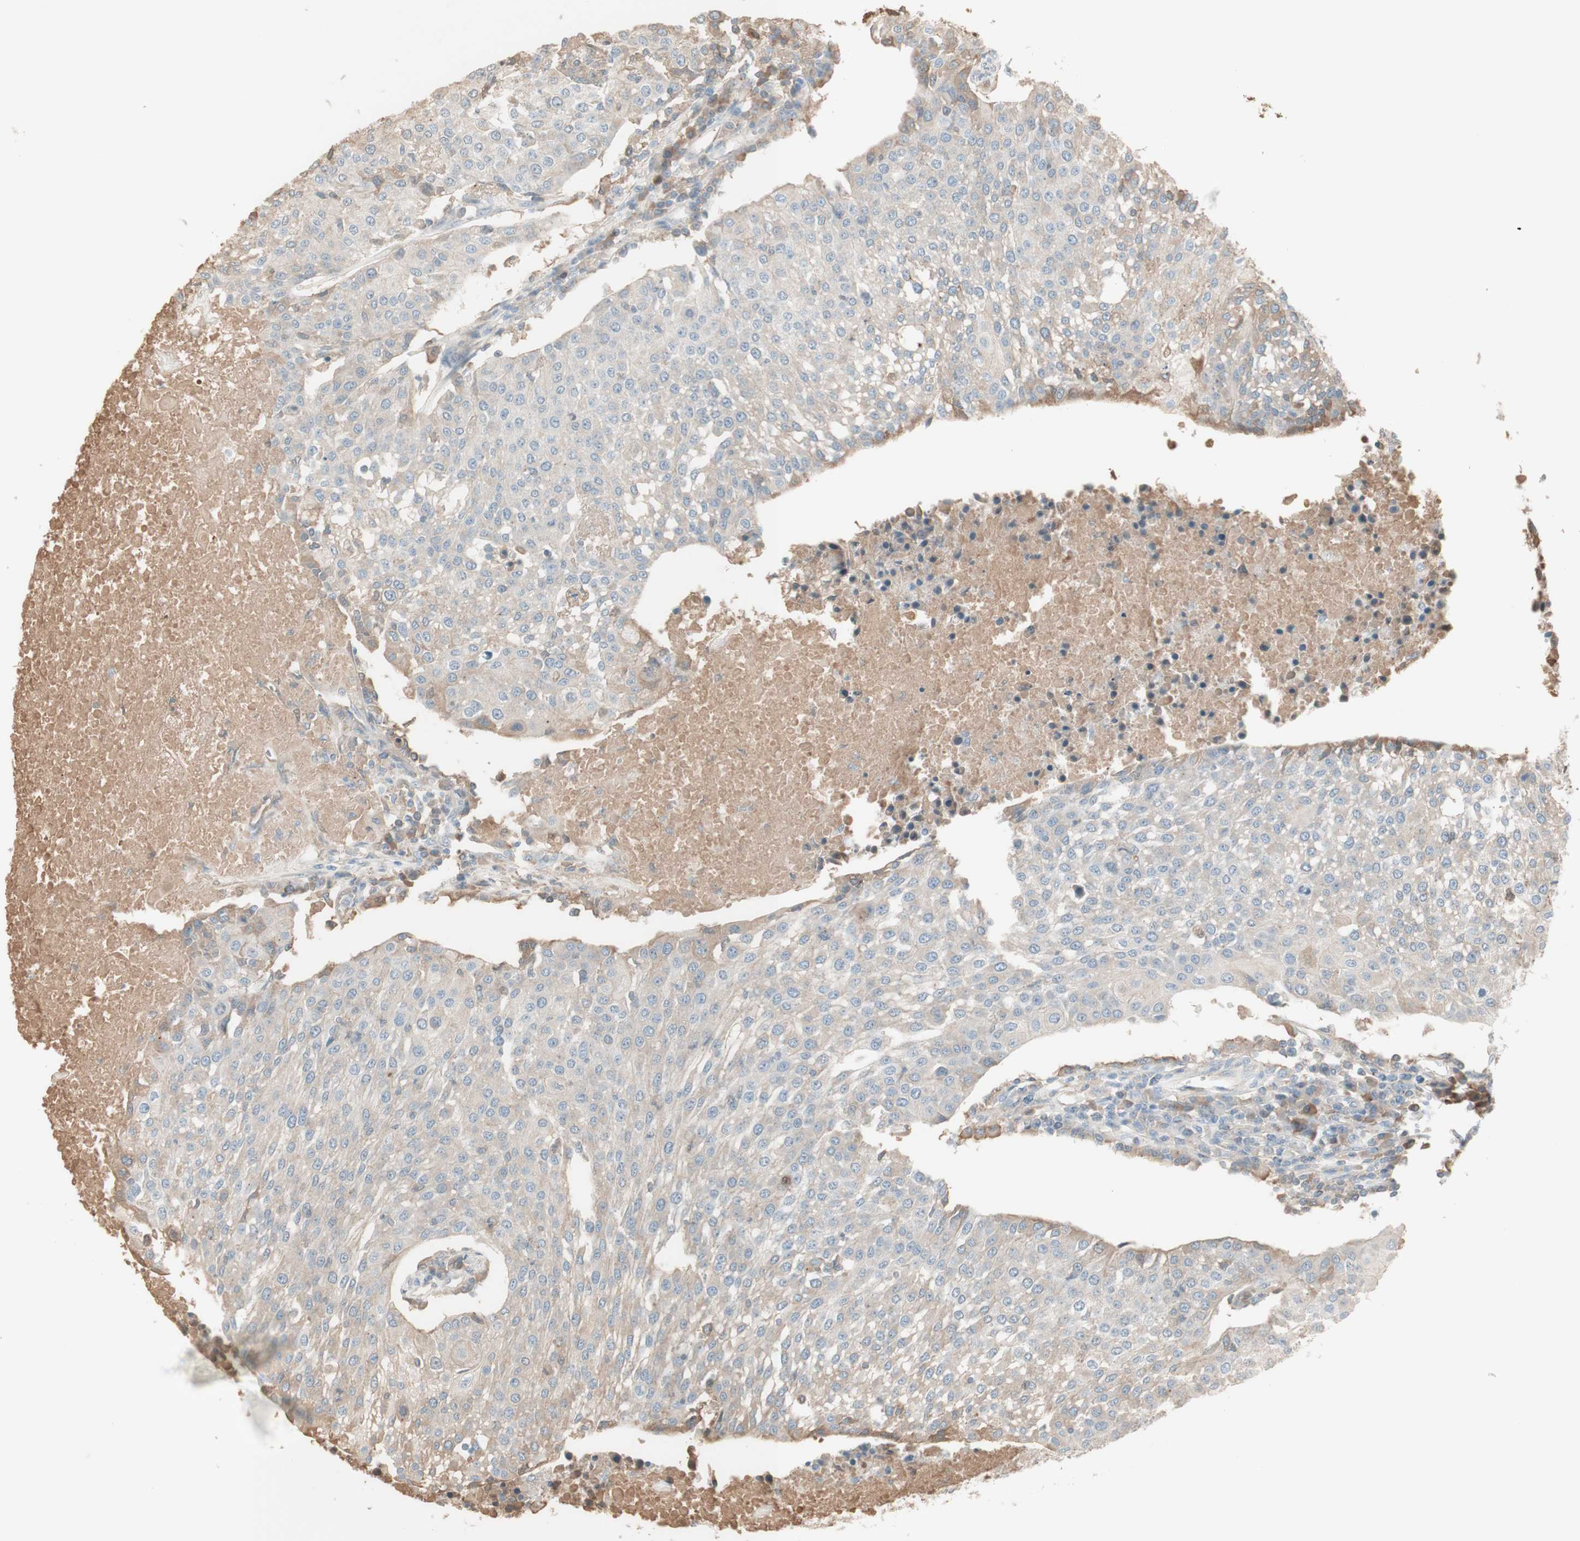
{"staining": {"intensity": "negative", "quantity": "none", "location": "none"}, "tissue": "urothelial cancer", "cell_type": "Tumor cells", "image_type": "cancer", "snomed": [{"axis": "morphology", "description": "Urothelial carcinoma, High grade"}, {"axis": "topography", "description": "Urinary bladder"}], "caption": "DAB immunohistochemical staining of human urothelial cancer reveals no significant positivity in tumor cells. (Stains: DAB (3,3'-diaminobenzidine) immunohistochemistry (IHC) with hematoxylin counter stain, Microscopy: brightfield microscopy at high magnification).", "gene": "IFNG", "patient": {"sex": "female", "age": 85}}